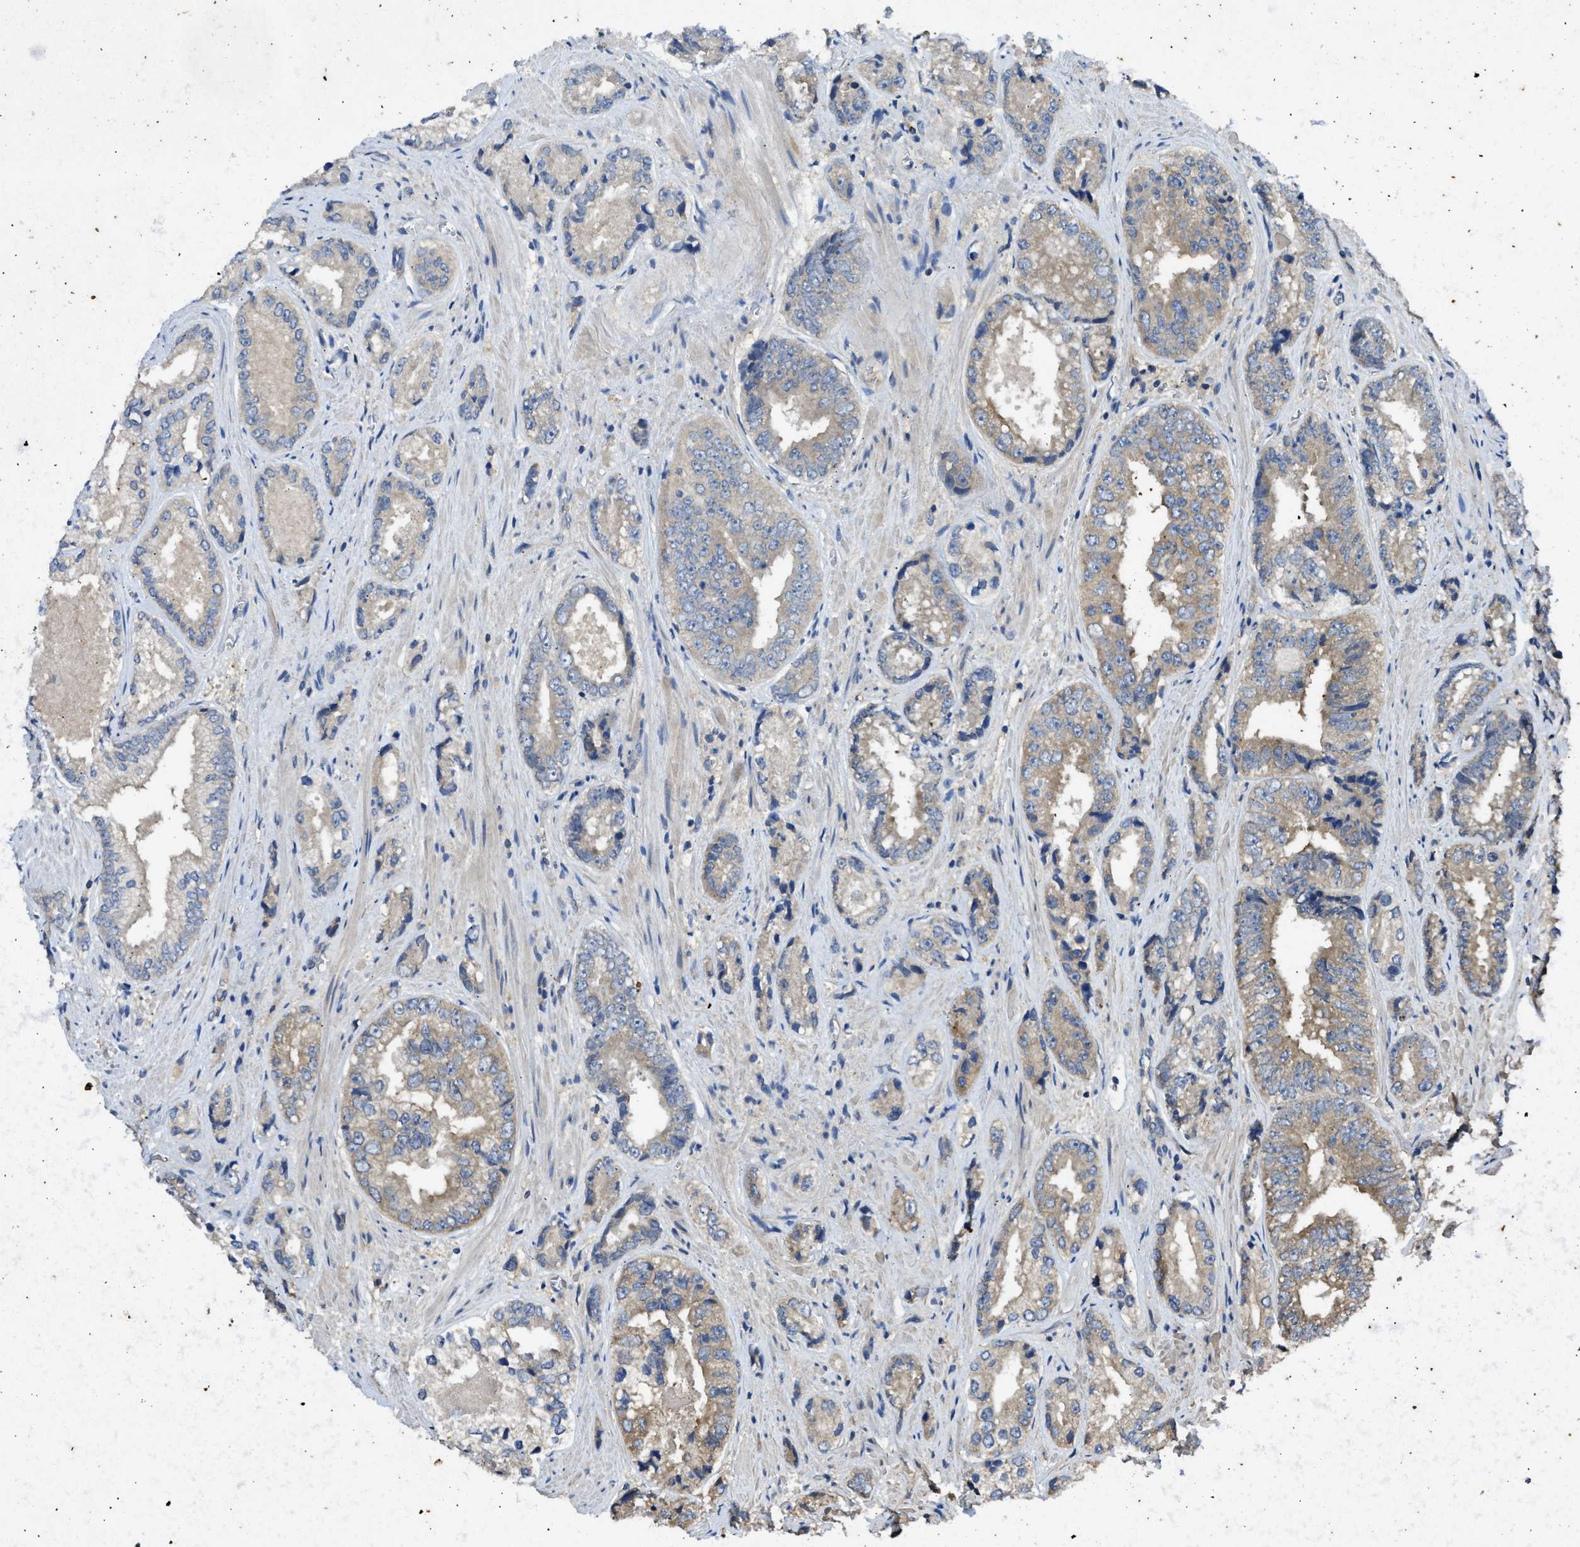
{"staining": {"intensity": "weak", "quantity": "<25%", "location": "cytoplasmic/membranous"}, "tissue": "prostate cancer", "cell_type": "Tumor cells", "image_type": "cancer", "snomed": [{"axis": "morphology", "description": "Adenocarcinoma, High grade"}, {"axis": "topography", "description": "Prostate"}], "caption": "DAB immunohistochemical staining of human adenocarcinoma (high-grade) (prostate) reveals no significant expression in tumor cells.", "gene": "PPP3CA", "patient": {"sex": "male", "age": 61}}